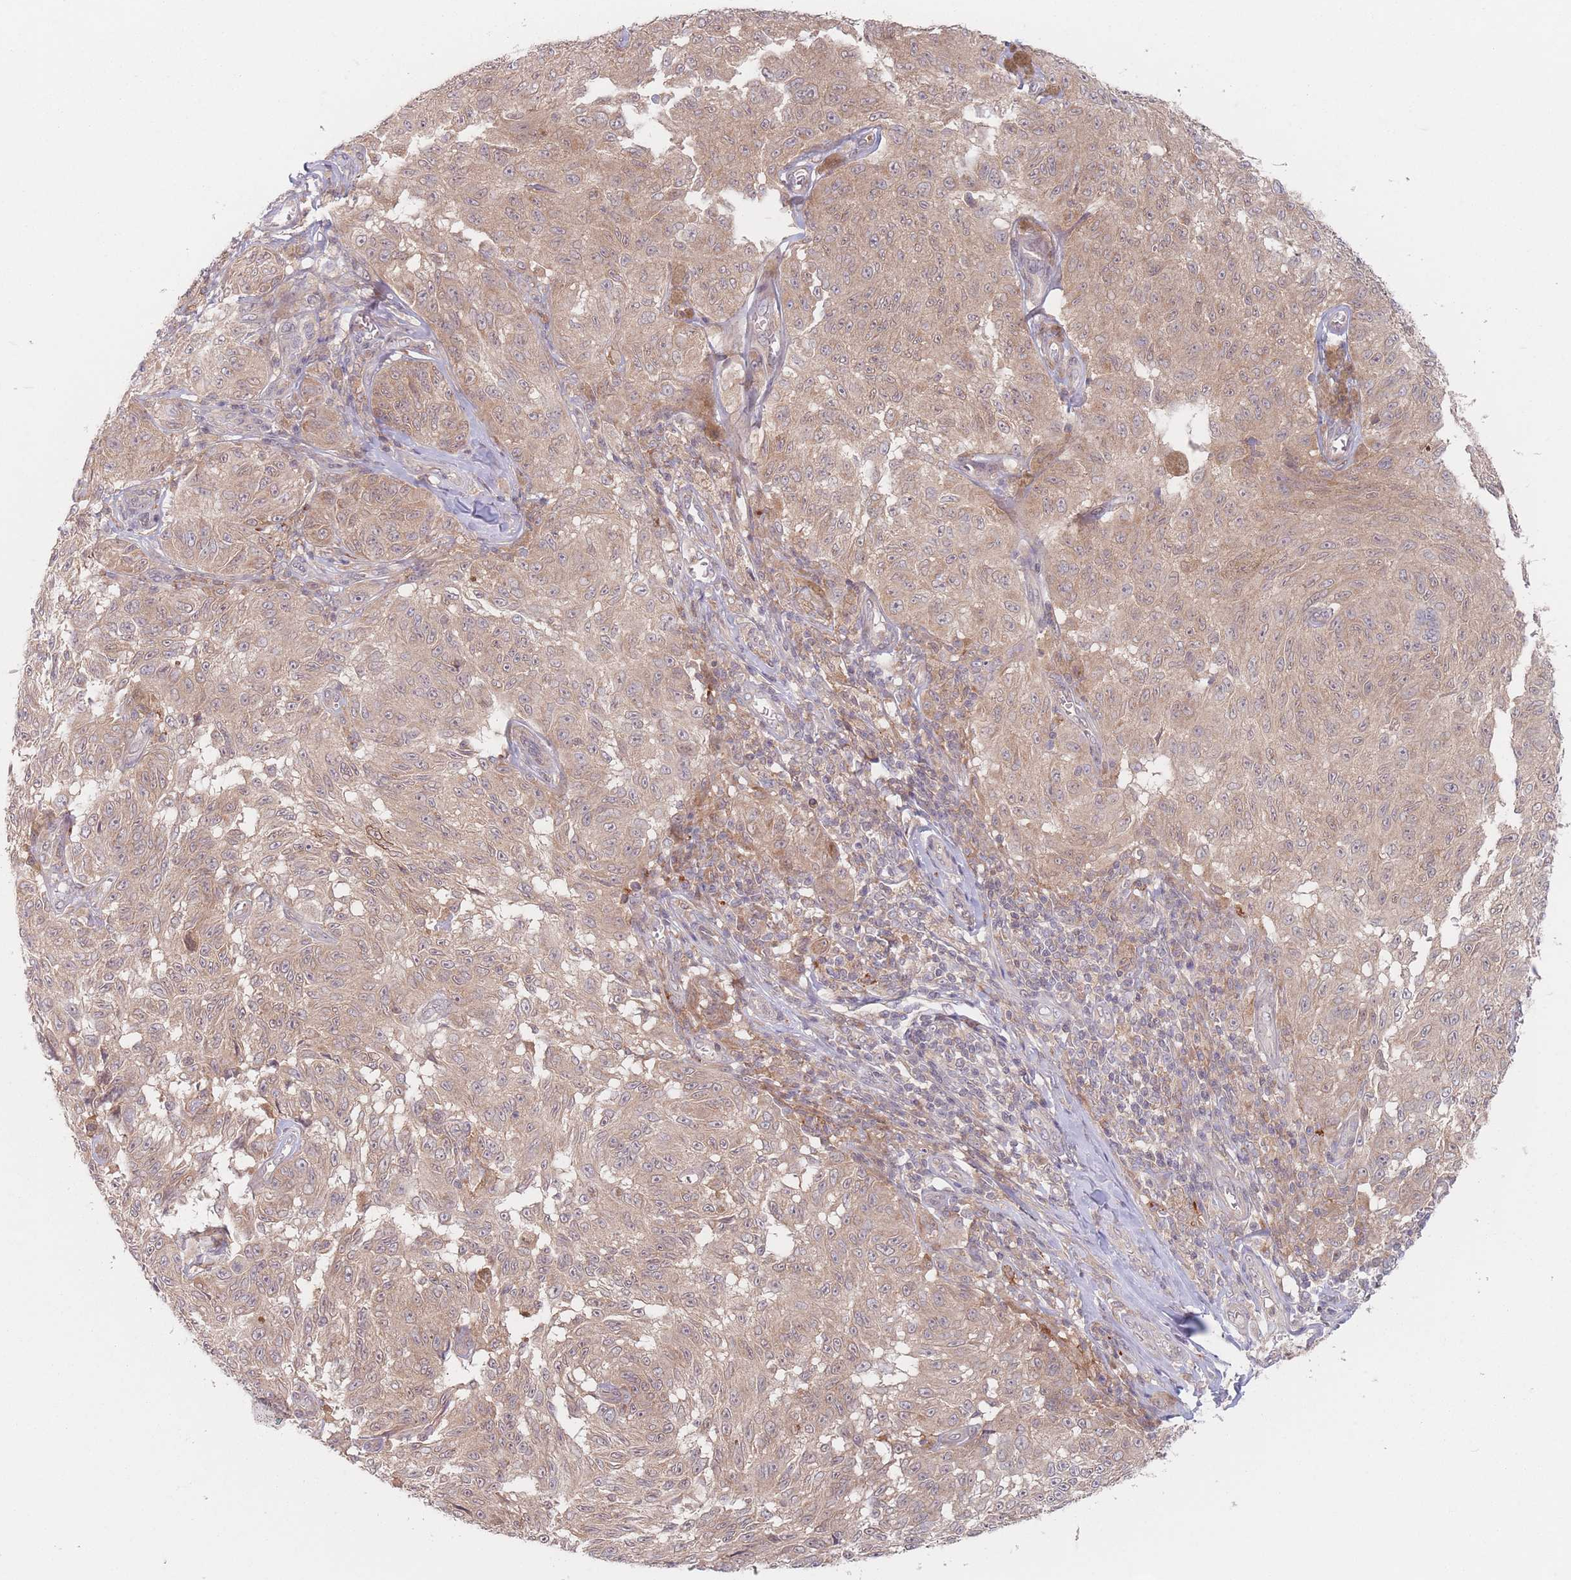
{"staining": {"intensity": "moderate", "quantity": ">75%", "location": "cytoplasmic/membranous,nuclear"}, "tissue": "melanoma", "cell_type": "Tumor cells", "image_type": "cancer", "snomed": [{"axis": "morphology", "description": "Malignant melanoma, NOS"}, {"axis": "topography", "description": "Skin"}], "caption": "Human melanoma stained for a protein (brown) displays moderate cytoplasmic/membranous and nuclear positive staining in approximately >75% of tumor cells.", "gene": "PPM1A", "patient": {"sex": "male", "age": 68}}